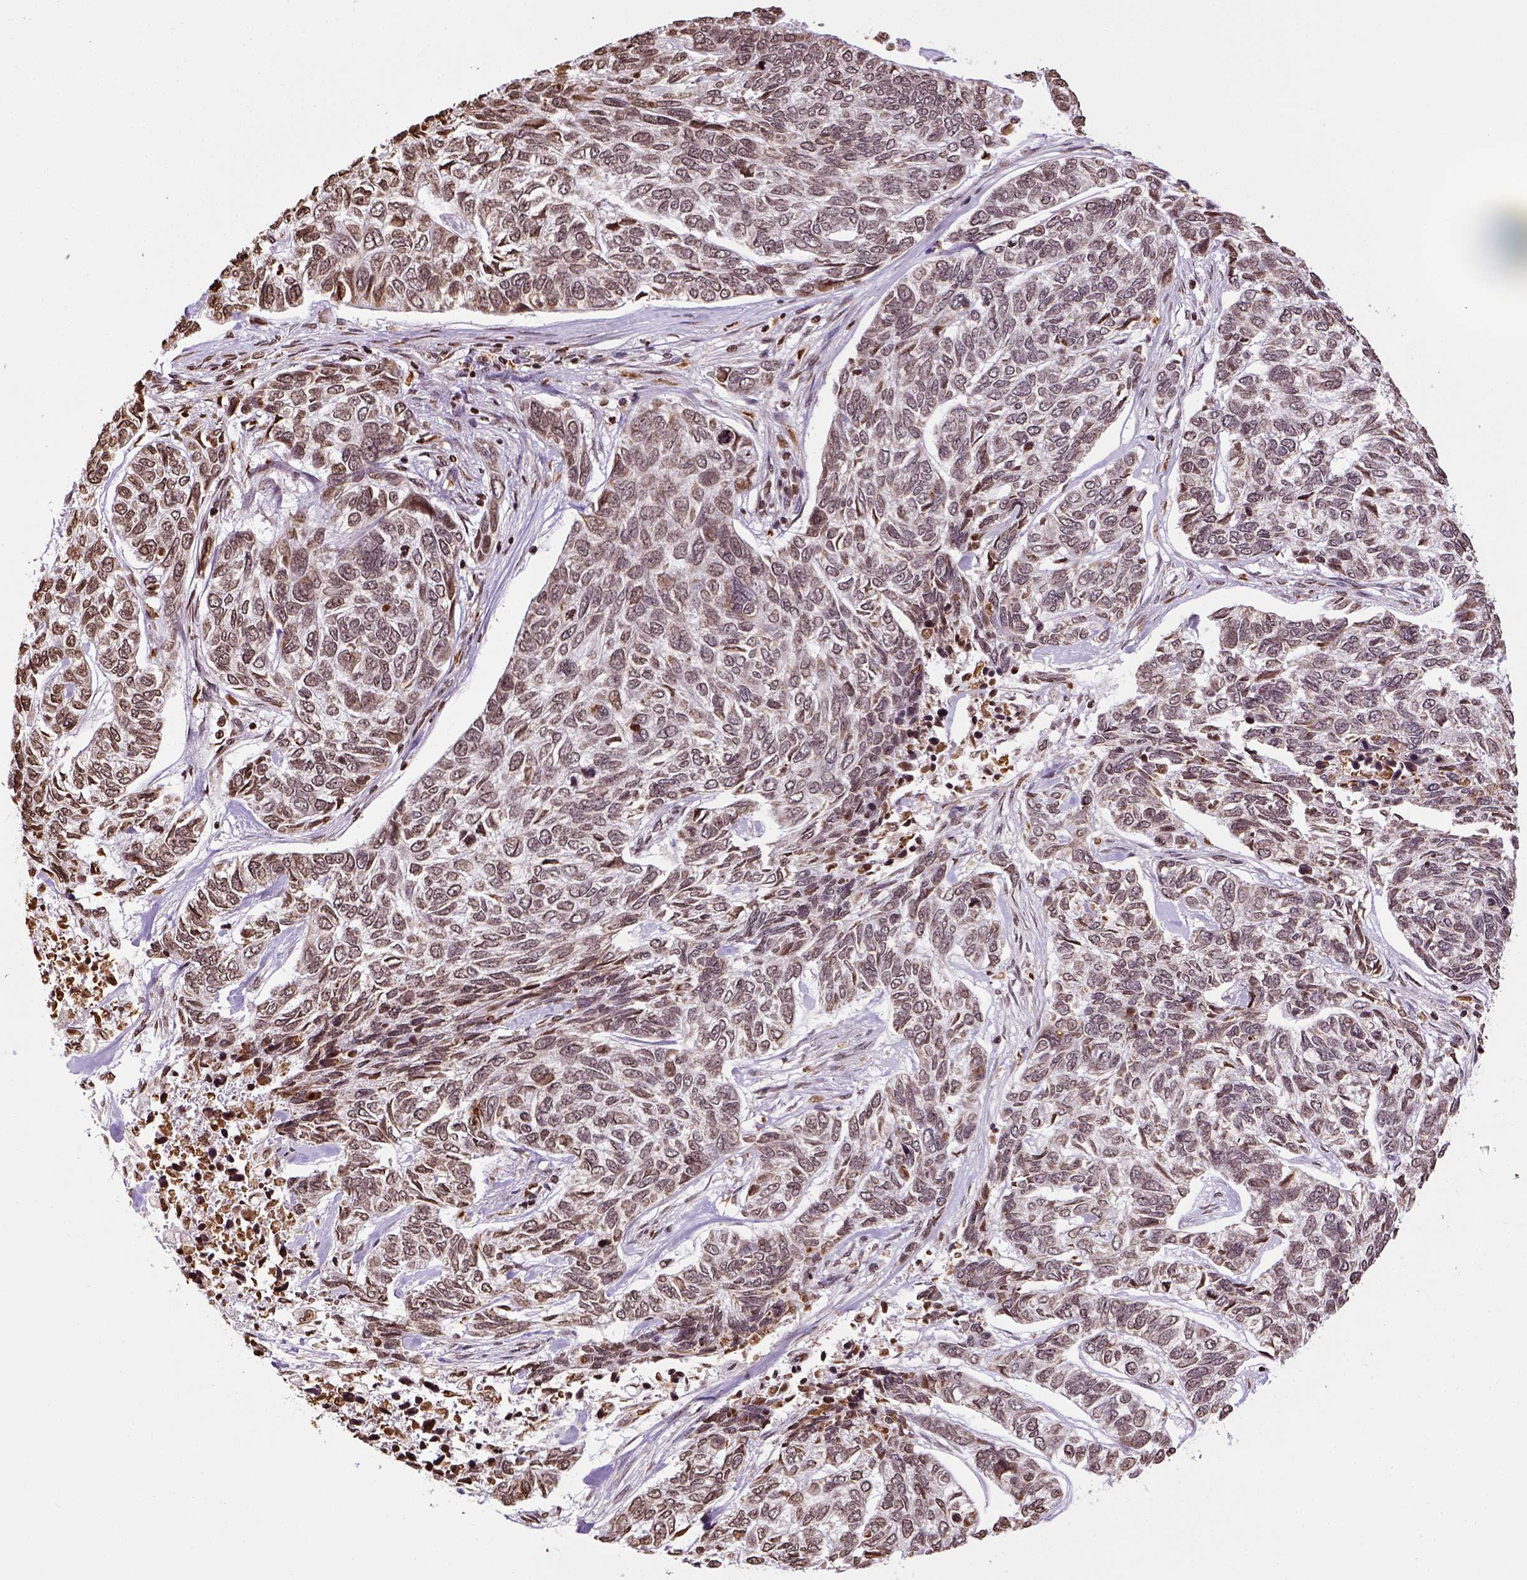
{"staining": {"intensity": "moderate", "quantity": ">75%", "location": "nuclear"}, "tissue": "skin cancer", "cell_type": "Tumor cells", "image_type": "cancer", "snomed": [{"axis": "morphology", "description": "Basal cell carcinoma"}, {"axis": "topography", "description": "Skin"}], "caption": "High-magnification brightfield microscopy of skin cancer (basal cell carcinoma) stained with DAB (brown) and counterstained with hematoxylin (blue). tumor cells exhibit moderate nuclear positivity is seen in approximately>75% of cells.", "gene": "ZNF75D", "patient": {"sex": "female", "age": 65}}